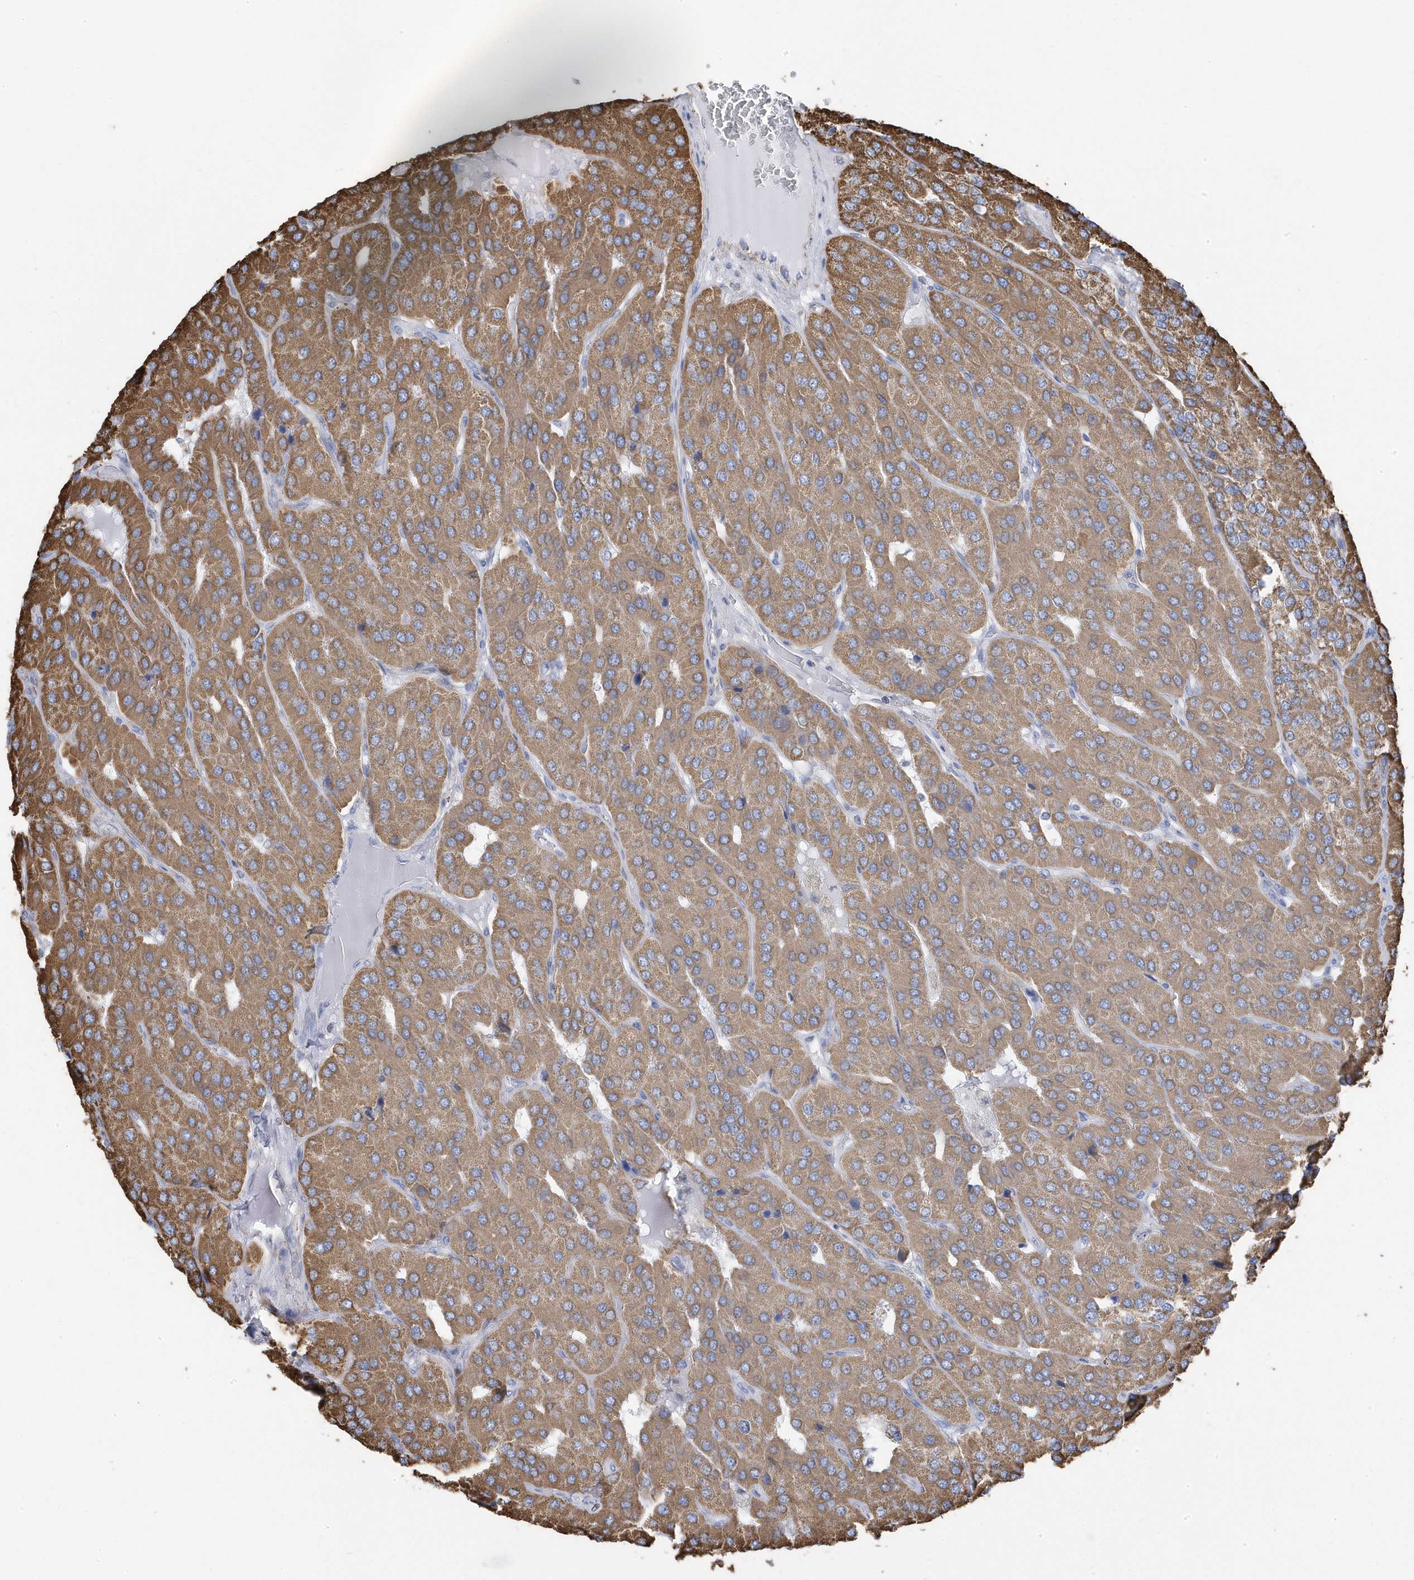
{"staining": {"intensity": "moderate", "quantity": ">75%", "location": "cytoplasmic/membranous"}, "tissue": "parathyroid gland", "cell_type": "Glandular cells", "image_type": "normal", "snomed": [{"axis": "morphology", "description": "Normal tissue, NOS"}, {"axis": "morphology", "description": "Adenoma, NOS"}, {"axis": "topography", "description": "Parathyroid gland"}], "caption": "Glandular cells demonstrate moderate cytoplasmic/membranous positivity in about >75% of cells in unremarkable parathyroid gland.", "gene": "GTPBP8", "patient": {"sex": "female", "age": 86}}